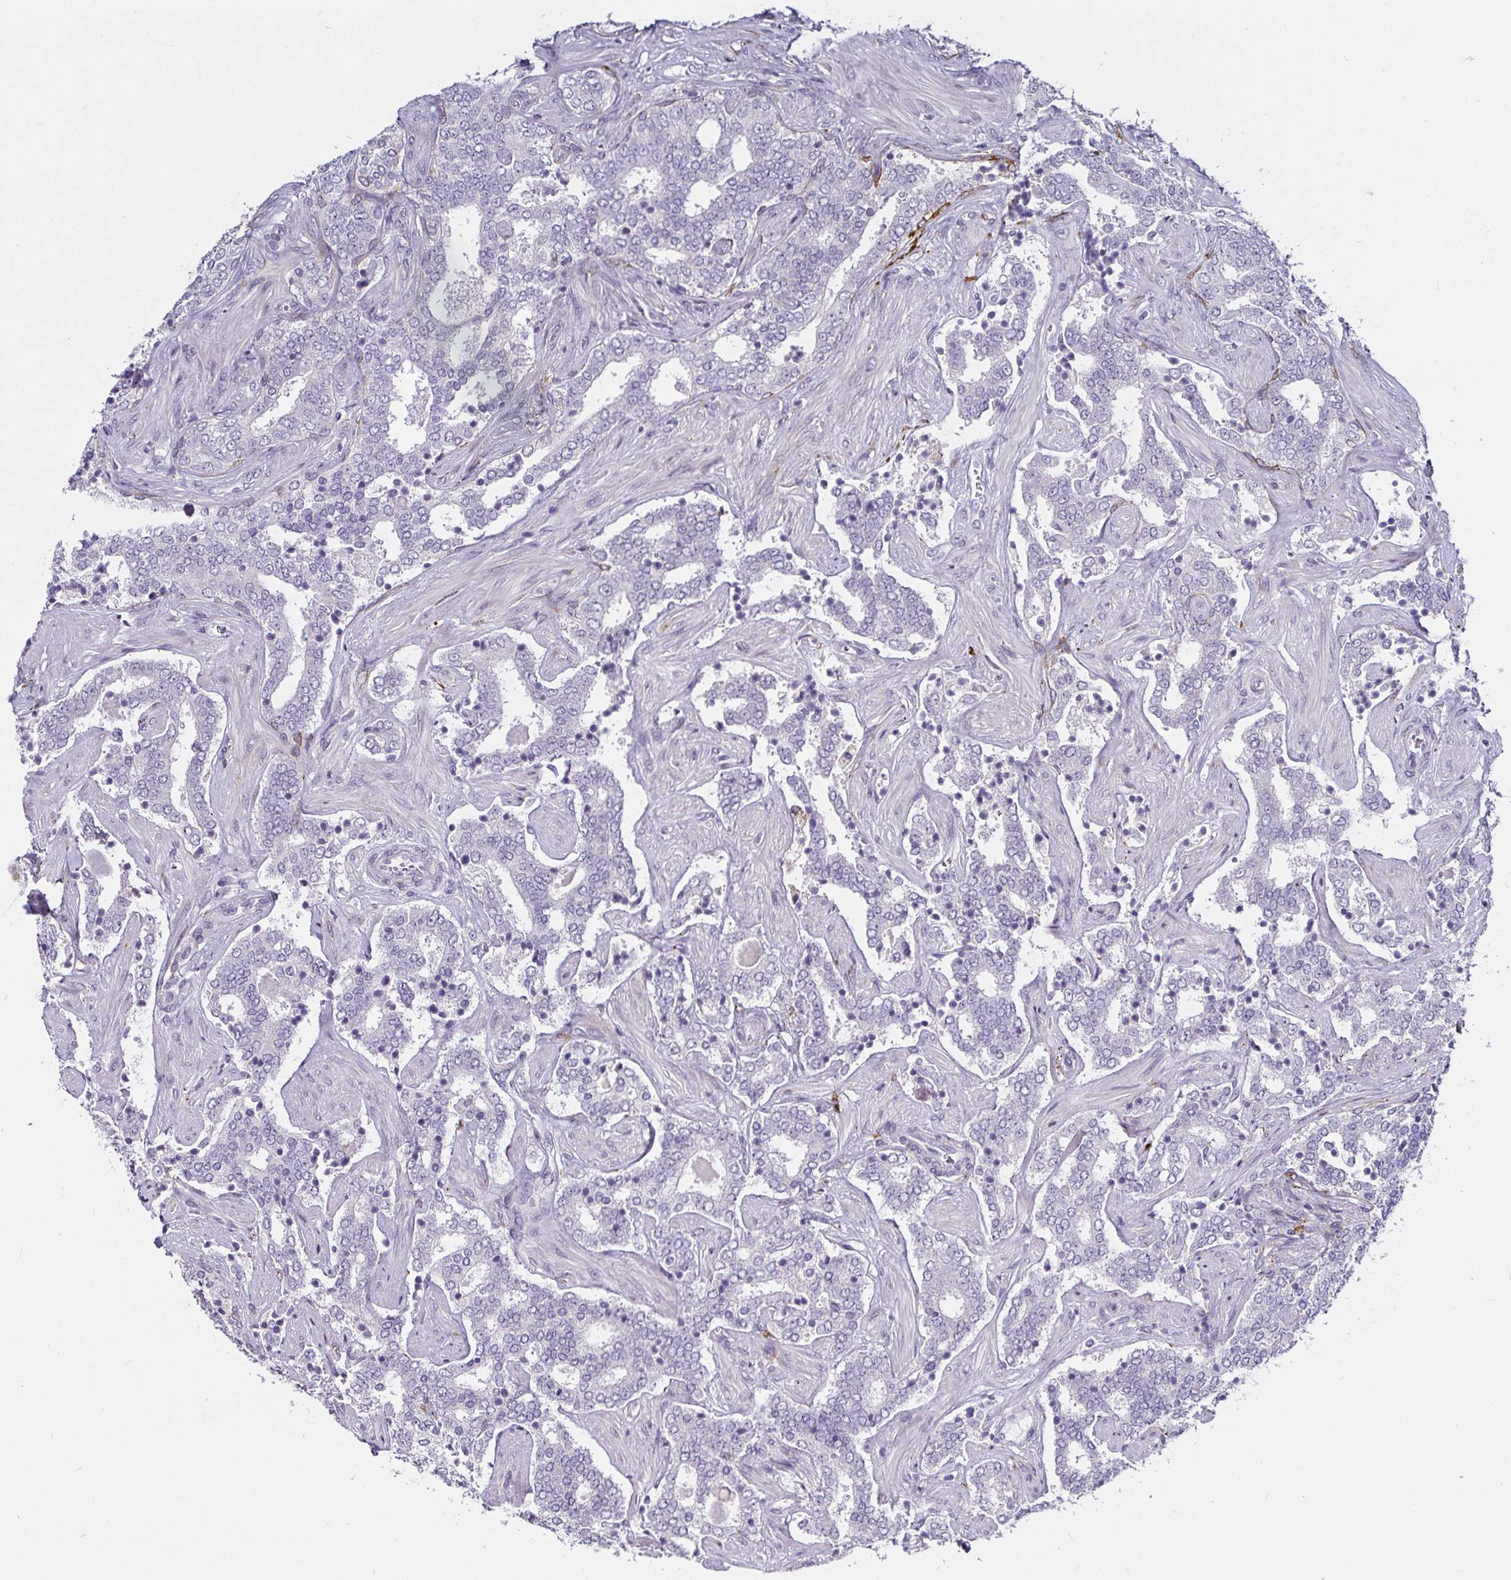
{"staining": {"intensity": "negative", "quantity": "none", "location": "none"}, "tissue": "prostate cancer", "cell_type": "Tumor cells", "image_type": "cancer", "snomed": [{"axis": "morphology", "description": "Adenocarcinoma, High grade"}, {"axis": "topography", "description": "Prostate"}], "caption": "IHC micrograph of neoplastic tissue: high-grade adenocarcinoma (prostate) stained with DAB (3,3'-diaminobenzidine) exhibits no significant protein positivity in tumor cells. The staining was performed using DAB (3,3'-diaminobenzidine) to visualize the protein expression in brown, while the nuclei were stained in blue with hematoxylin (Magnification: 20x).", "gene": "P4HA2", "patient": {"sex": "male", "age": 60}}